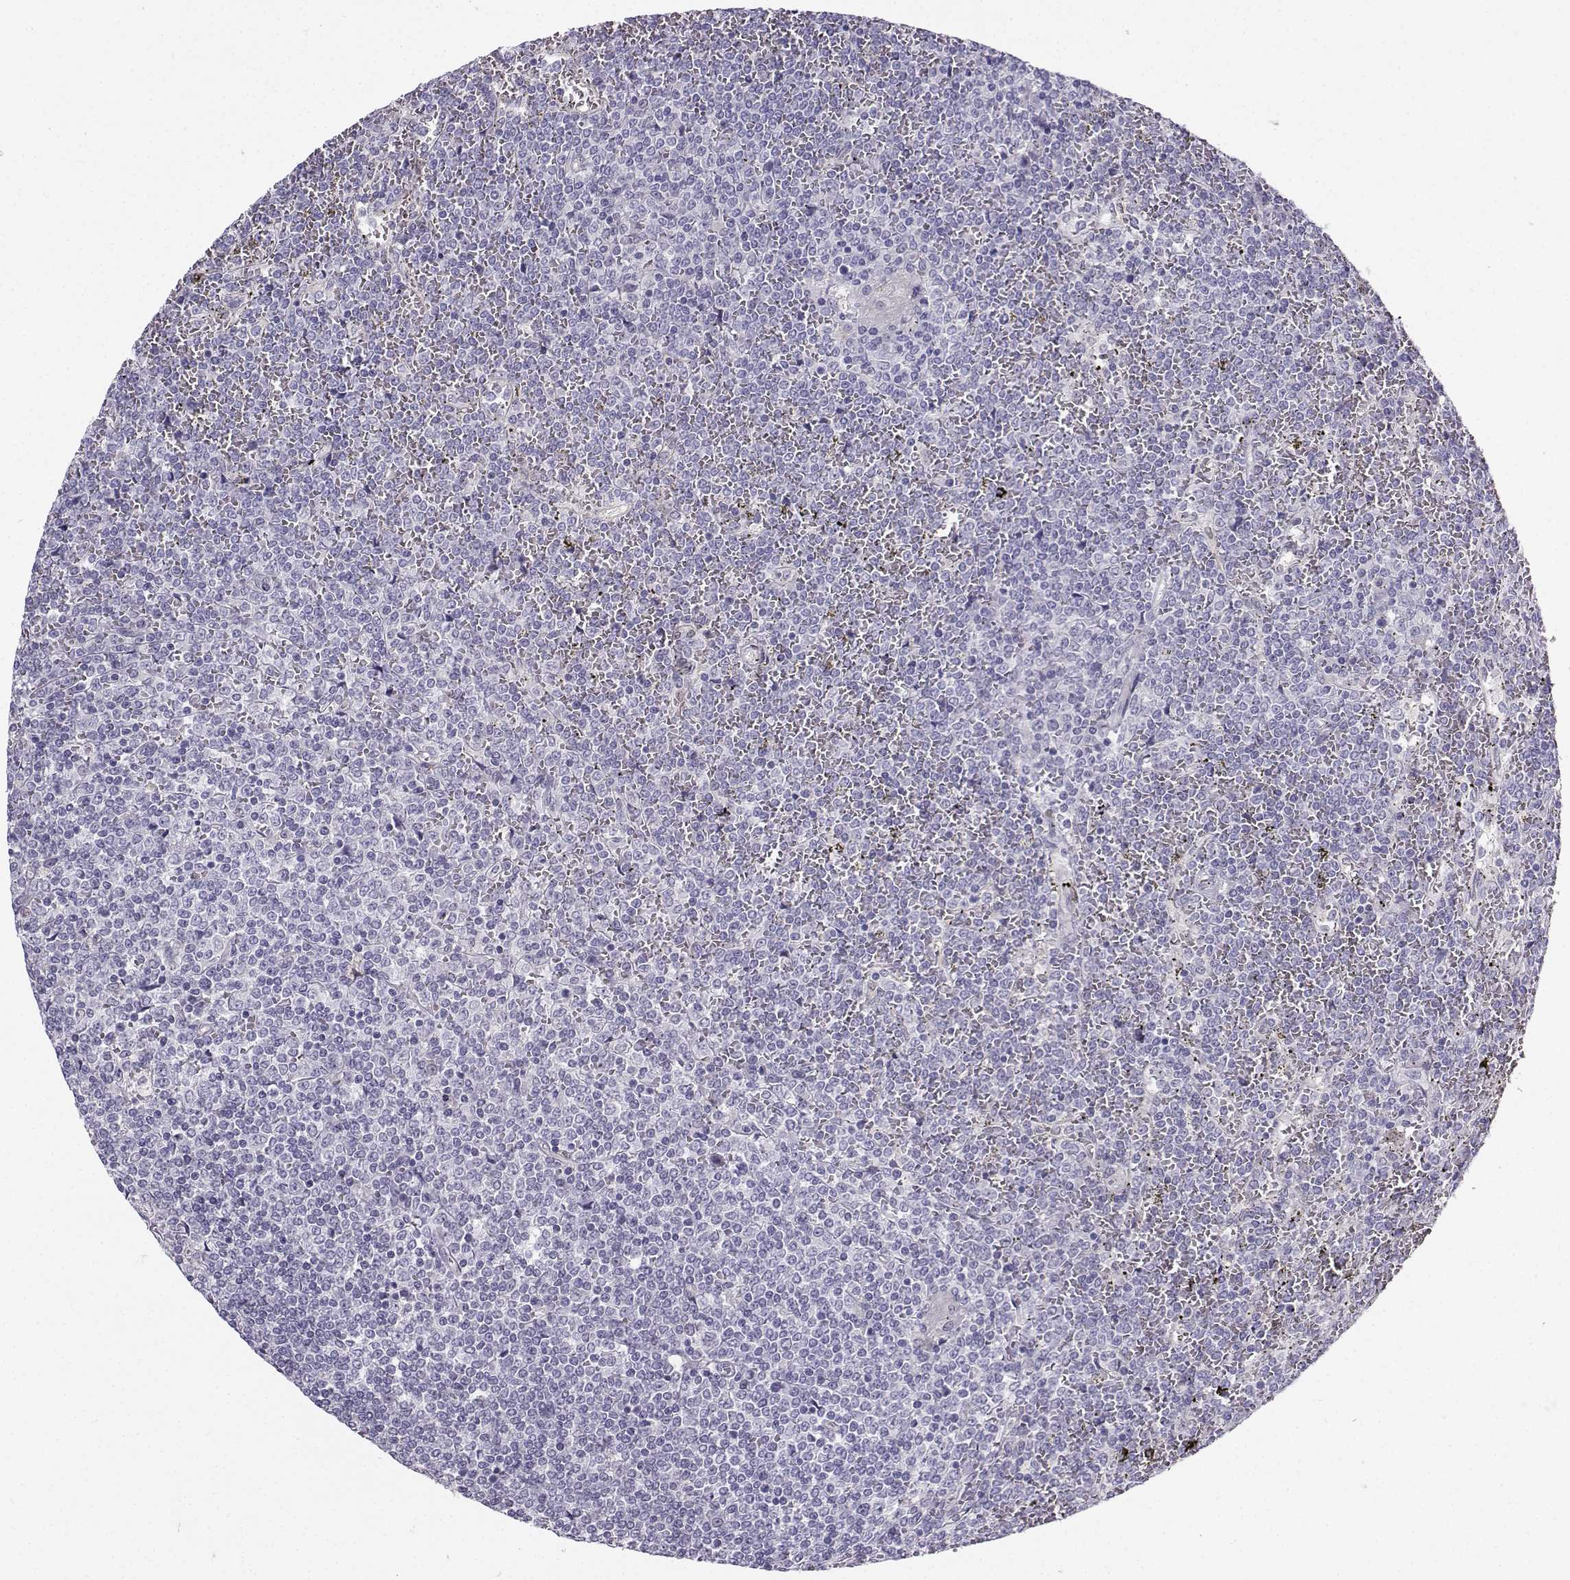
{"staining": {"intensity": "negative", "quantity": "none", "location": "none"}, "tissue": "lymphoma", "cell_type": "Tumor cells", "image_type": "cancer", "snomed": [{"axis": "morphology", "description": "Malignant lymphoma, non-Hodgkin's type, Low grade"}, {"axis": "topography", "description": "Spleen"}], "caption": "Immunohistochemistry image of human lymphoma stained for a protein (brown), which exhibits no staining in tumor cells.", "gene": "NQO1", "patient": {"sex": "female", "age": 19}}